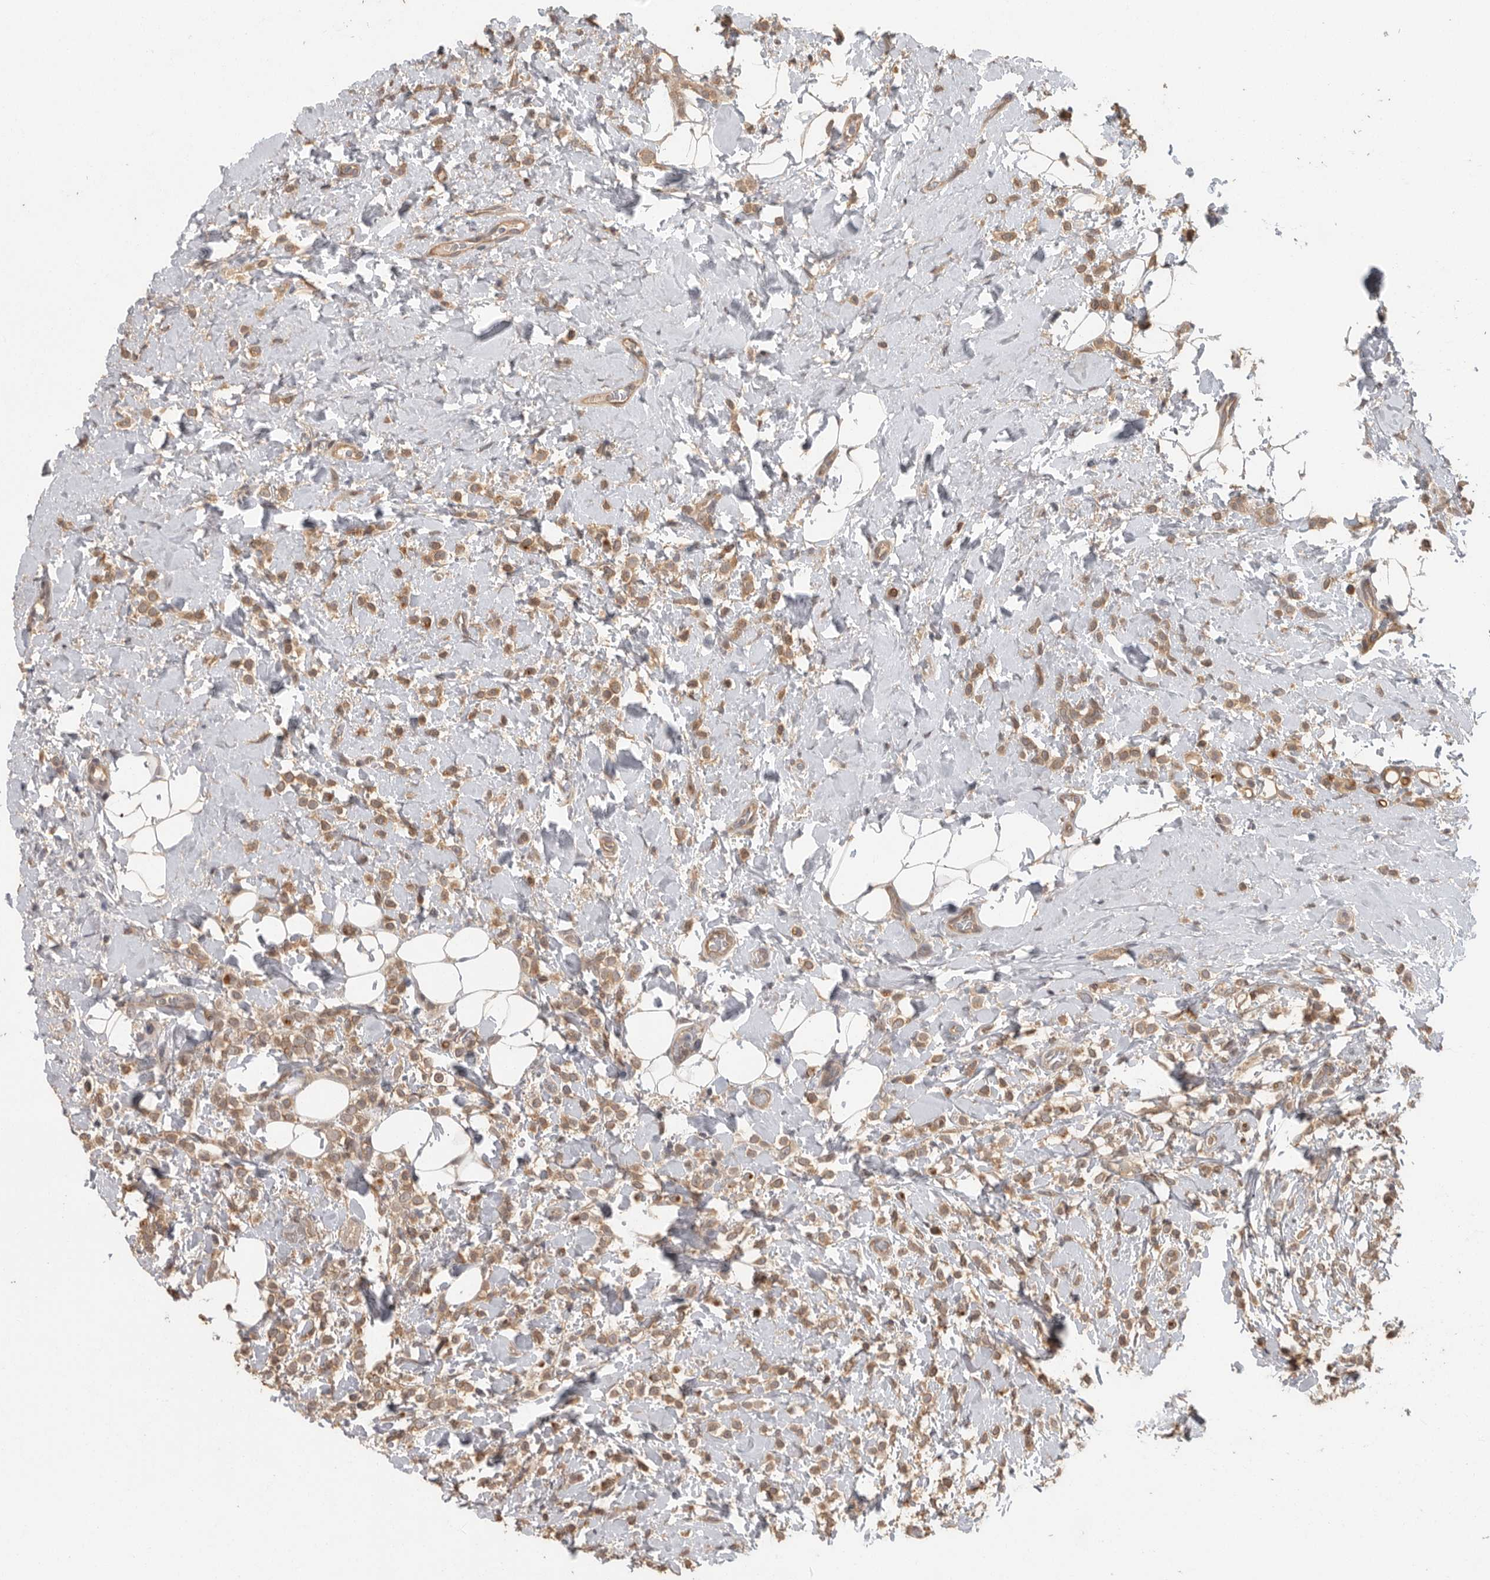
{"staining": {"intensity": "moderate", "quantity": ">75%", "location": "cytoplasmic/membranous"}, "tissue": "breast cancer", "cell_type": "Tumor cells", "image_type": "cancer", "snomed": [{"axis": "morphology", "description": "Normal tissue, NOS"}, {"axis": "morphology", "description": "Lobular carcinoma"}, {"axis": "topography", "description": "Breast"}], "caption": "Protein staining of breast cancer tissue reveals moderate cytoplasmic/membranous positivity in approximately >75% of tumor cells.", "gene": "BAIAP2", "patient": {"sex": "female", "age": 50}}